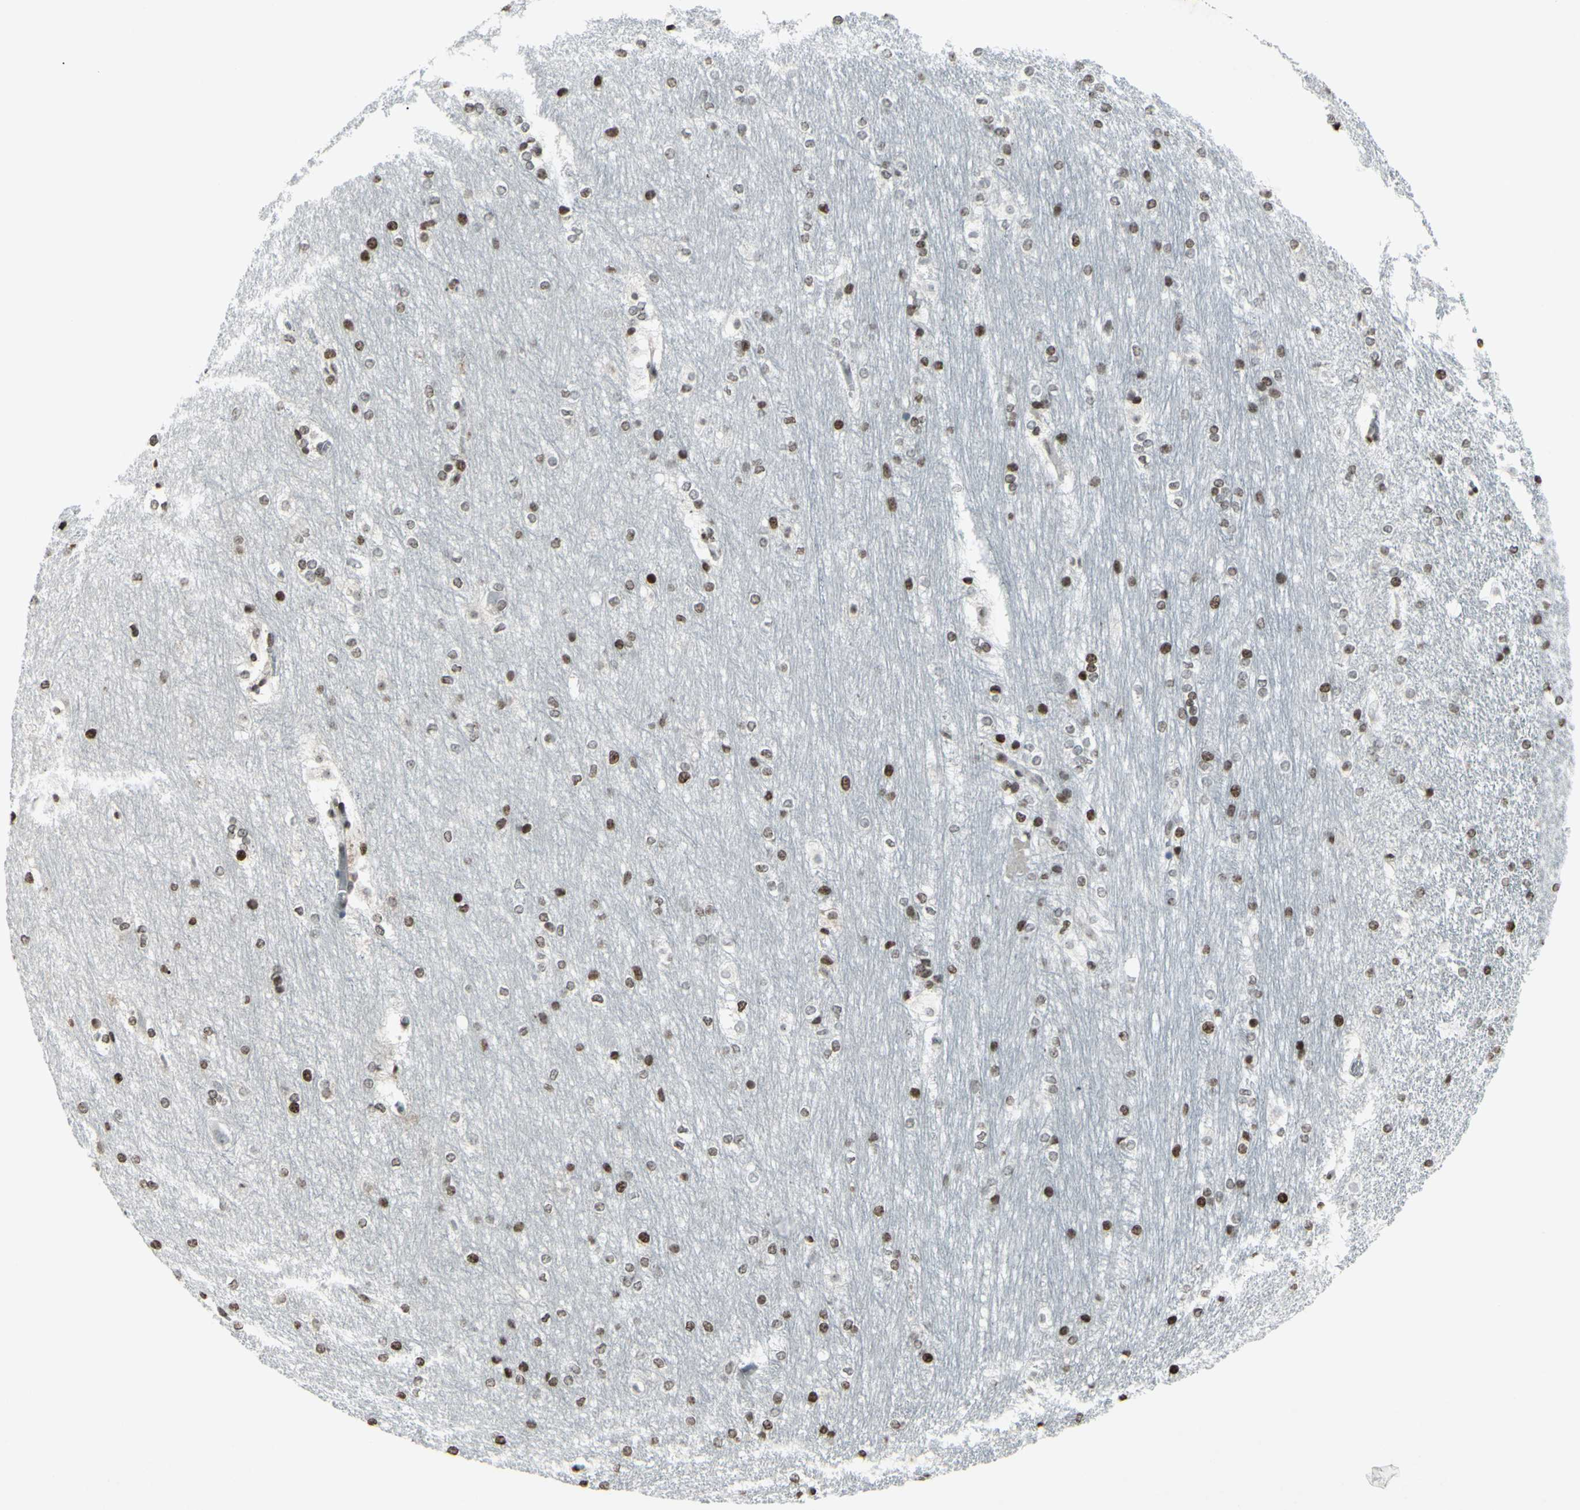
{"staining": {"intensity": "weak", "quantity": "25%-75%", "location": "nuclear"}, "tissue": "hippocampus", "cell_type": "Glial cells", "image_type": "normal", "snomed": [{"axis": "morphology", "description": "Normal tissue, NOS"}, {"axis": "topography", "description": "Hippocampus"}], "caption": "This micrograph exhibits immunohistochemistry staining of unremarkable hippocampus, with low weak nuclear positivity in about 25%-75% of glial cells.", "gene": "CD79B", "patient": {"sex": "female", "age": 19}}